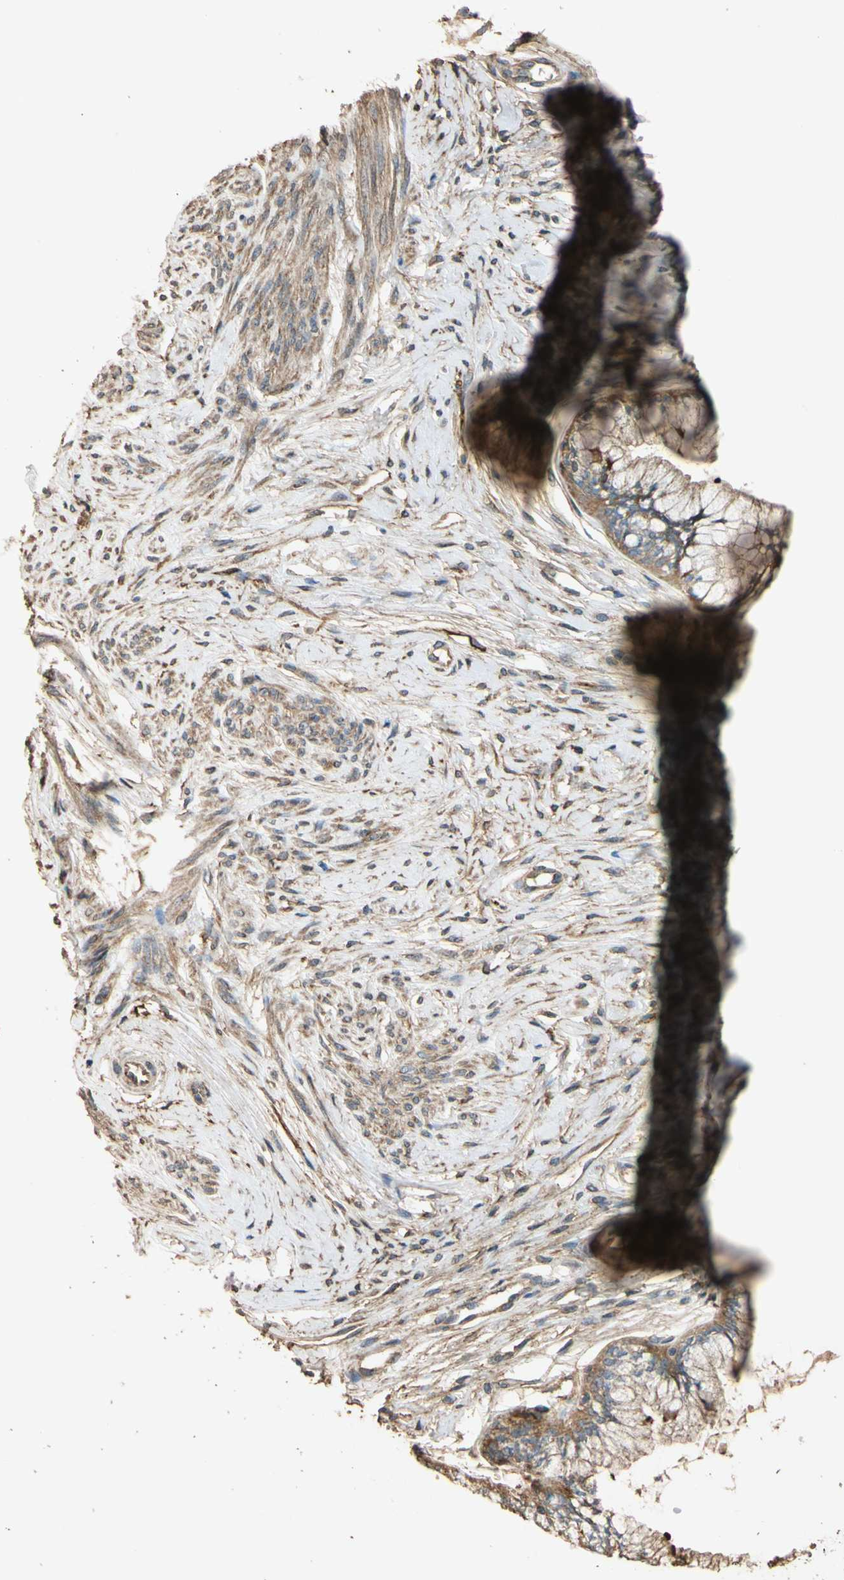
{"staining": {"intensity": "moderate", "quantity": ">75%", "location": "cytoplasmic/membranous"}, "tissue": "cervix", "cell_type": "Glandular cells", "image_type": "normal", "snomed": [{"axis": "morphology", "description": "Normal tissue, NOS"}, {"axis": "topography", "description": "Cervix"}], "caption": "Glandular cells reveal moderate cytoplasmic/membranous staining in about >75% of cells in normal cervix. (brown staining indicates protein expression, while blue staining denotes nuclei).", "gene": "MGRN1", "patient": {"sex": "female", "age": 39}}